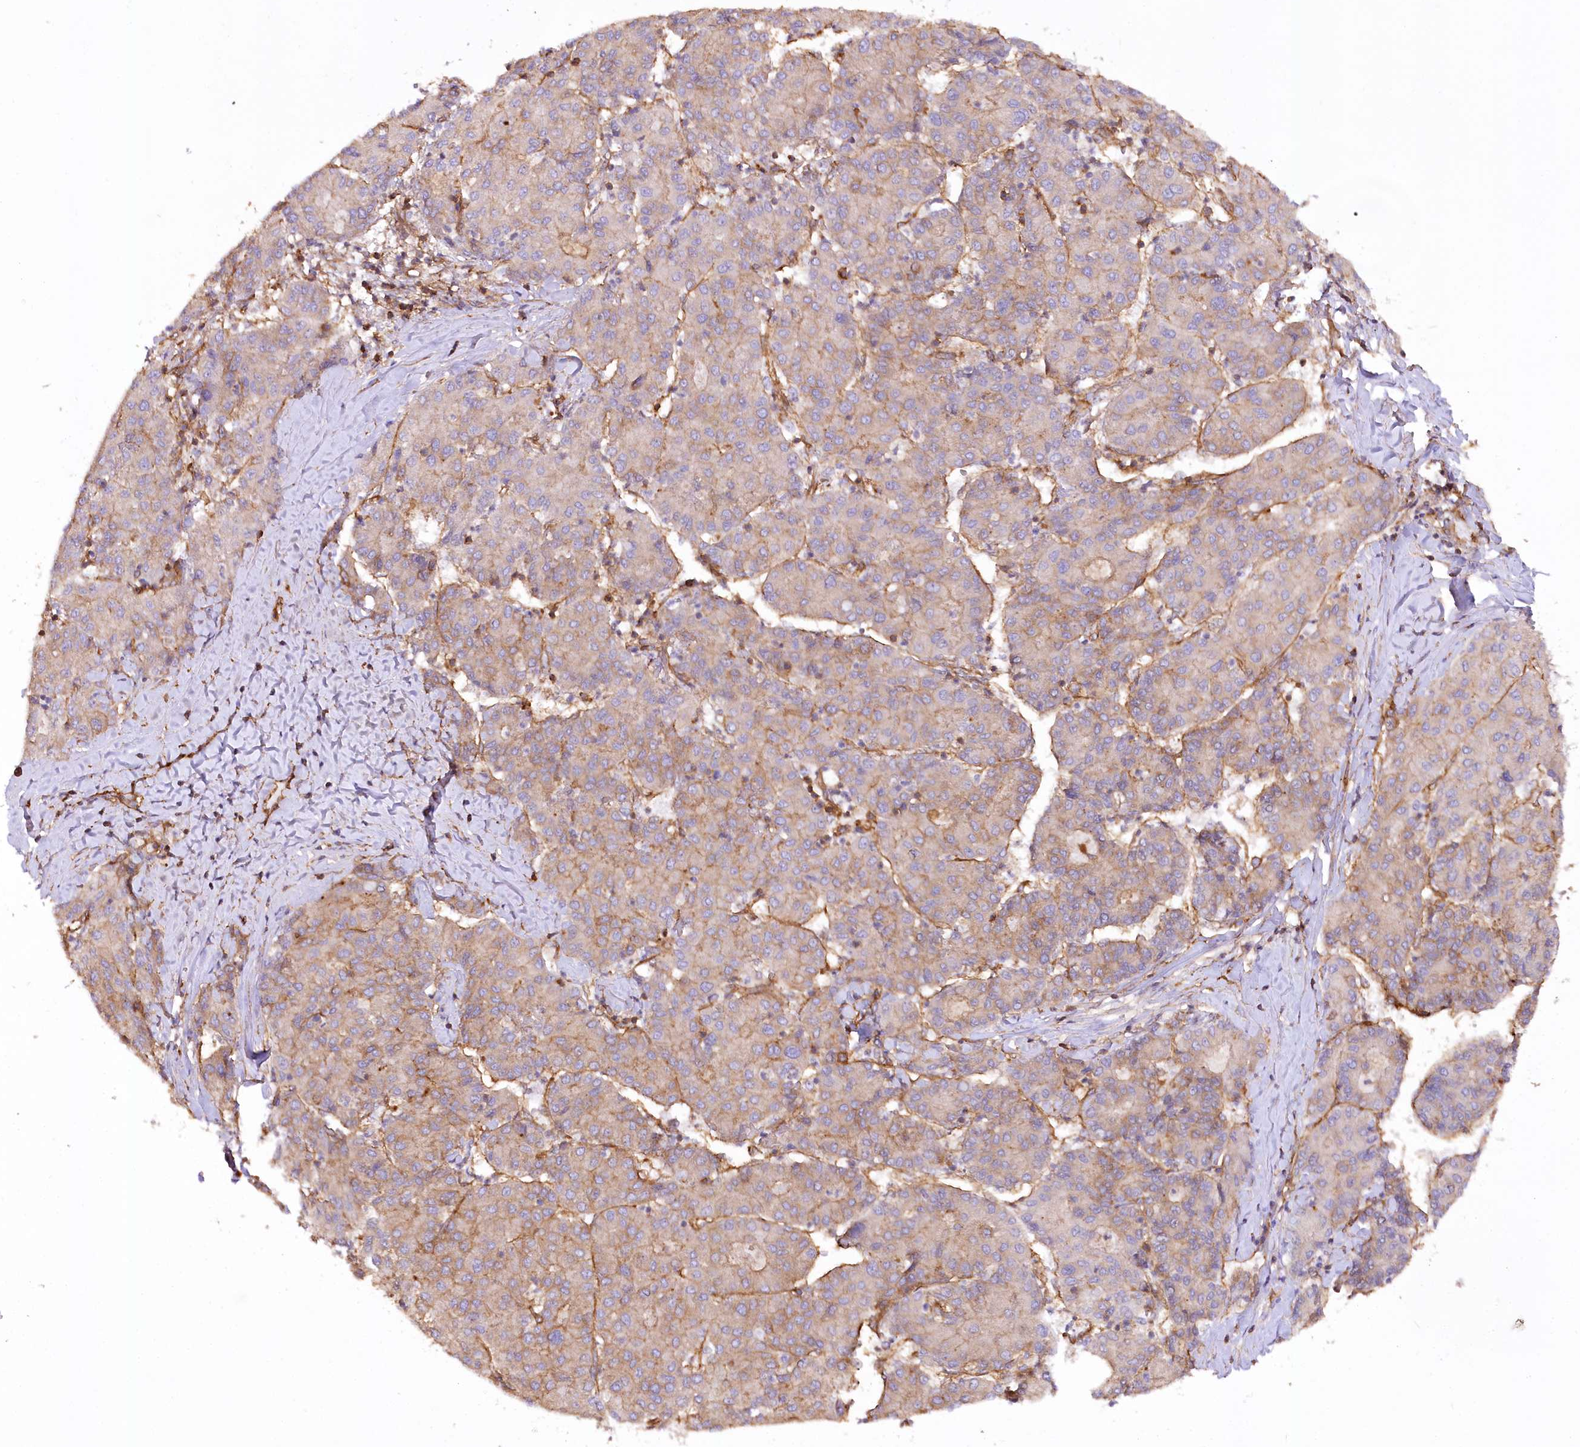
{"staining": {"intensity": "moderate", "quantity": "25%-75%", "location": "cytoplasmic/membranous"}, "tissue": "liver cancer", "cell_type": "Tumor cells", "image_type": "cancer", "snomed": [{"axis": "morphology", "description": "Carcinoma, Hepatocellular, NOS"}, {"axis": "topography", "description": "Liver"}], "caption": "Brown immunohistochemical staining in liver hepatocellular carcinoma exhibits moderate cytoplasmic/membranous expression in approximately 25%-75% of tumor cells. The staining was performed using DAB to visualize the protein expression in brown, while the nuclei were stained in blue with hematoxylin (Magnification: 20x).", "gene": "SYNPO2", "patient": {"sex": "male", "age": 65}}